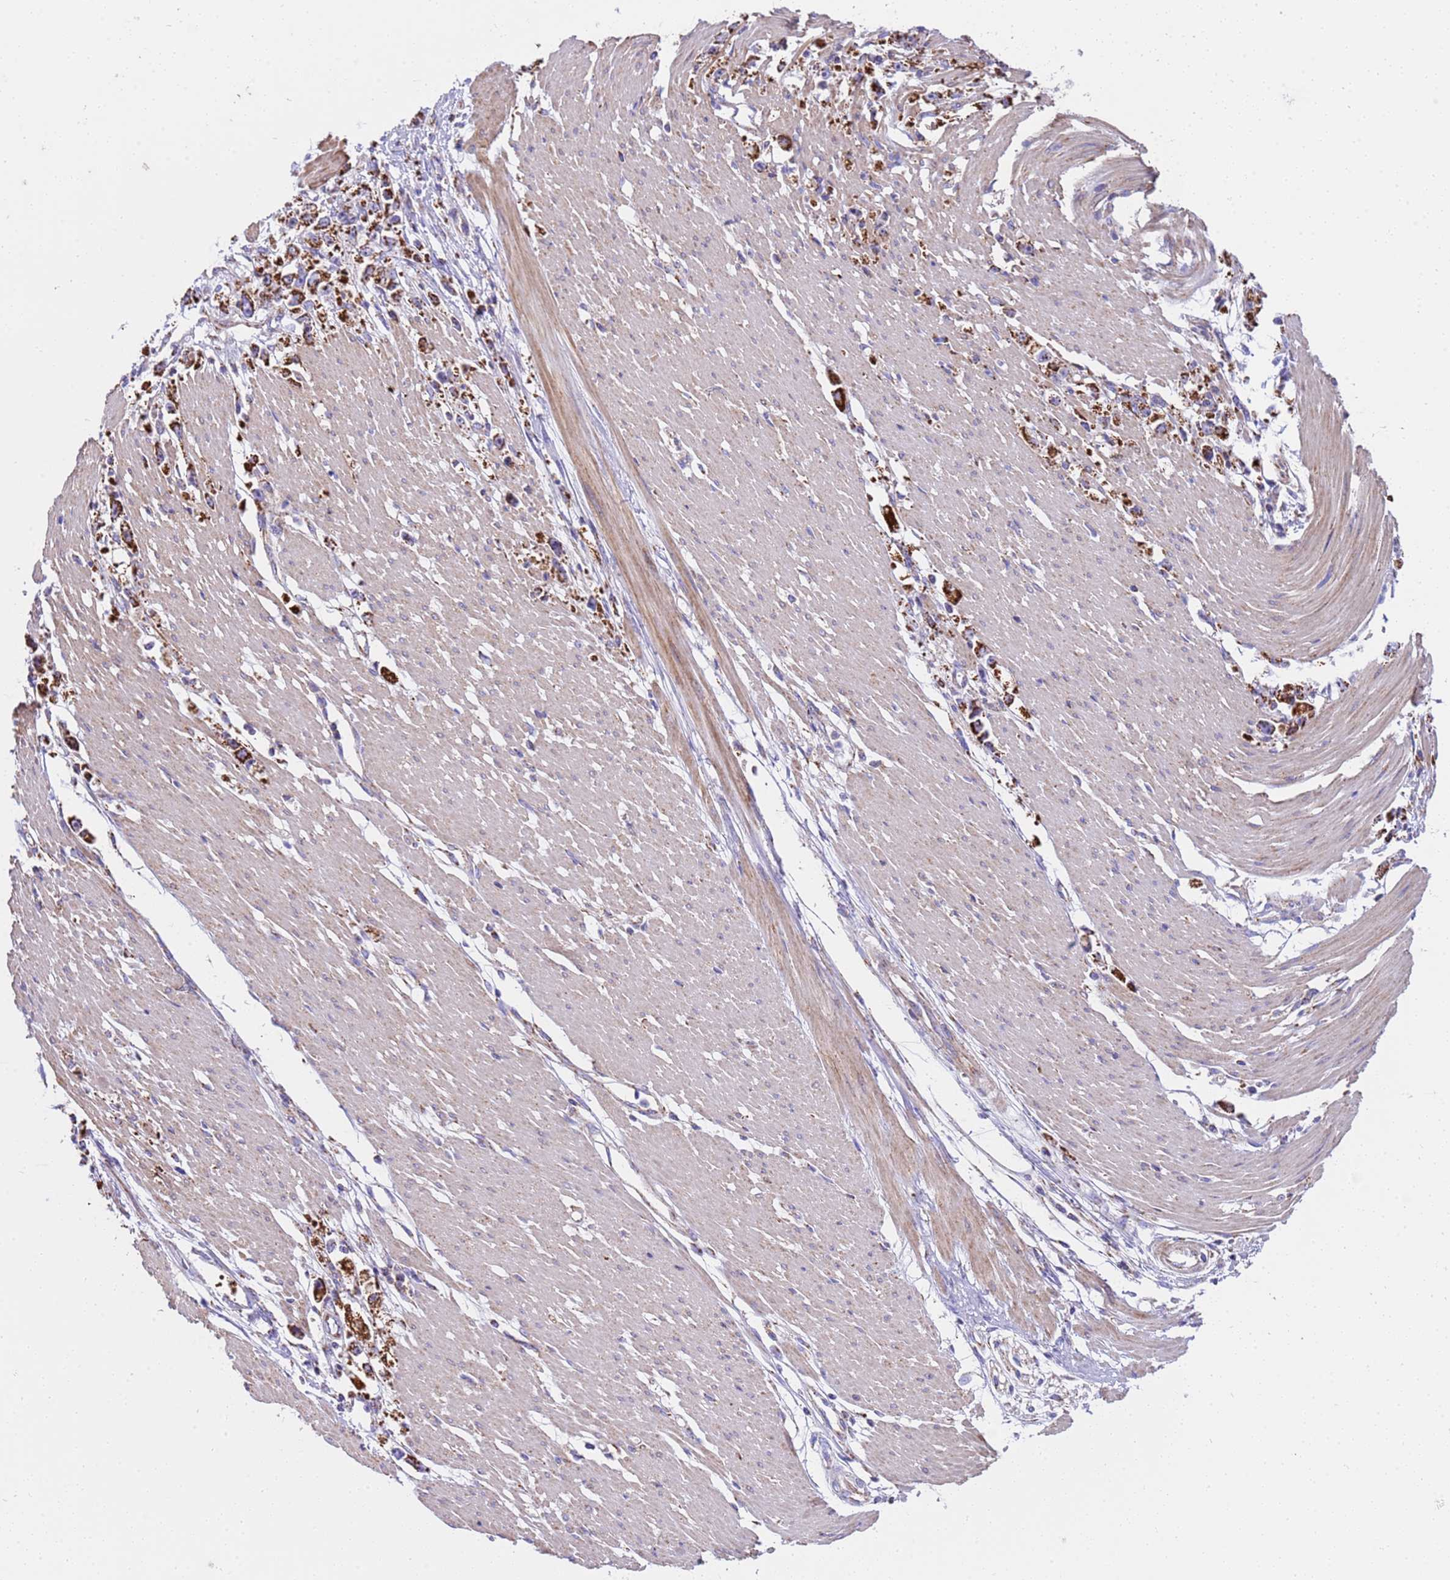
{"staining": {"intensity": "strong", "quantity": ">75%", "location": "cytoplasmic/membranous"}, "tissue": "stomach cancer", "cell_type": "Tumor cells", "image_type": "cancer", "snomed": [{"axis": "morphology", "description": "Adenocarcinoma, NOS"}, {"axis": "topography", "description": "Stomach"}], "caption": "Stomach cancer stained with DAB immunohistochemistry demonstrates high levels of strong cytoplasmic/membranous expression in approximately >75% of tumor cells.", "gene": "RNF165", "patient": {"sex": "female", "age": 59}}